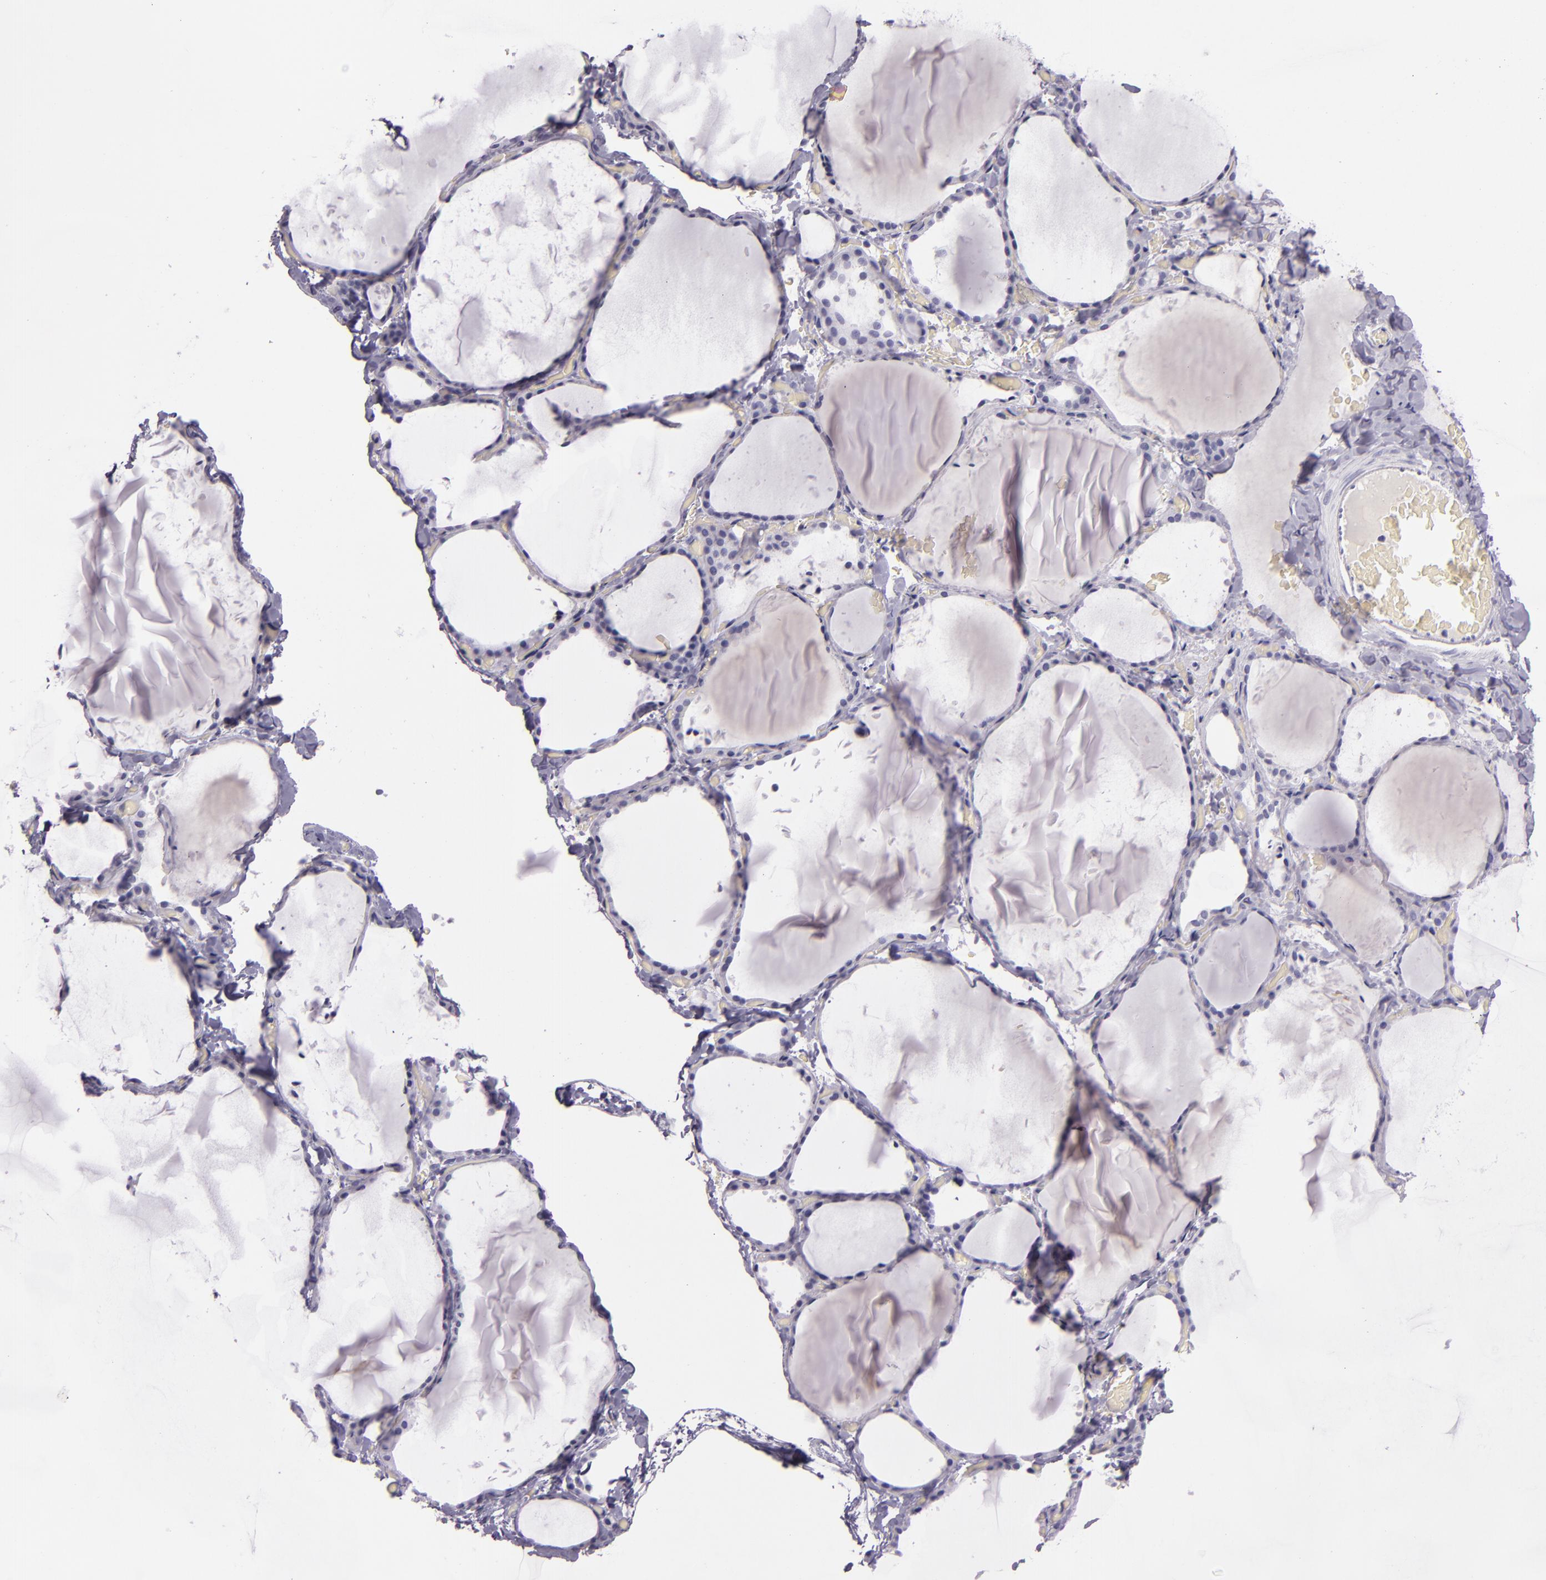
{"staining": {"intensity": "negative", "quantity": "none", "location": "none"}, "tissue": "thyroid gland", "cell_type": "Glandular cells", "image_type": "normal", "snomed": [{"axis": "morphology", "description": "Normal tissue, NOS"}, {"axis": "topography", "description": "Thyroid gland"}], "caption": "The micrograph reveals no staining of glandular cells in normal thyroid gland.", "gene": "INA", "patient": {"sex": "female", "age": 22}}